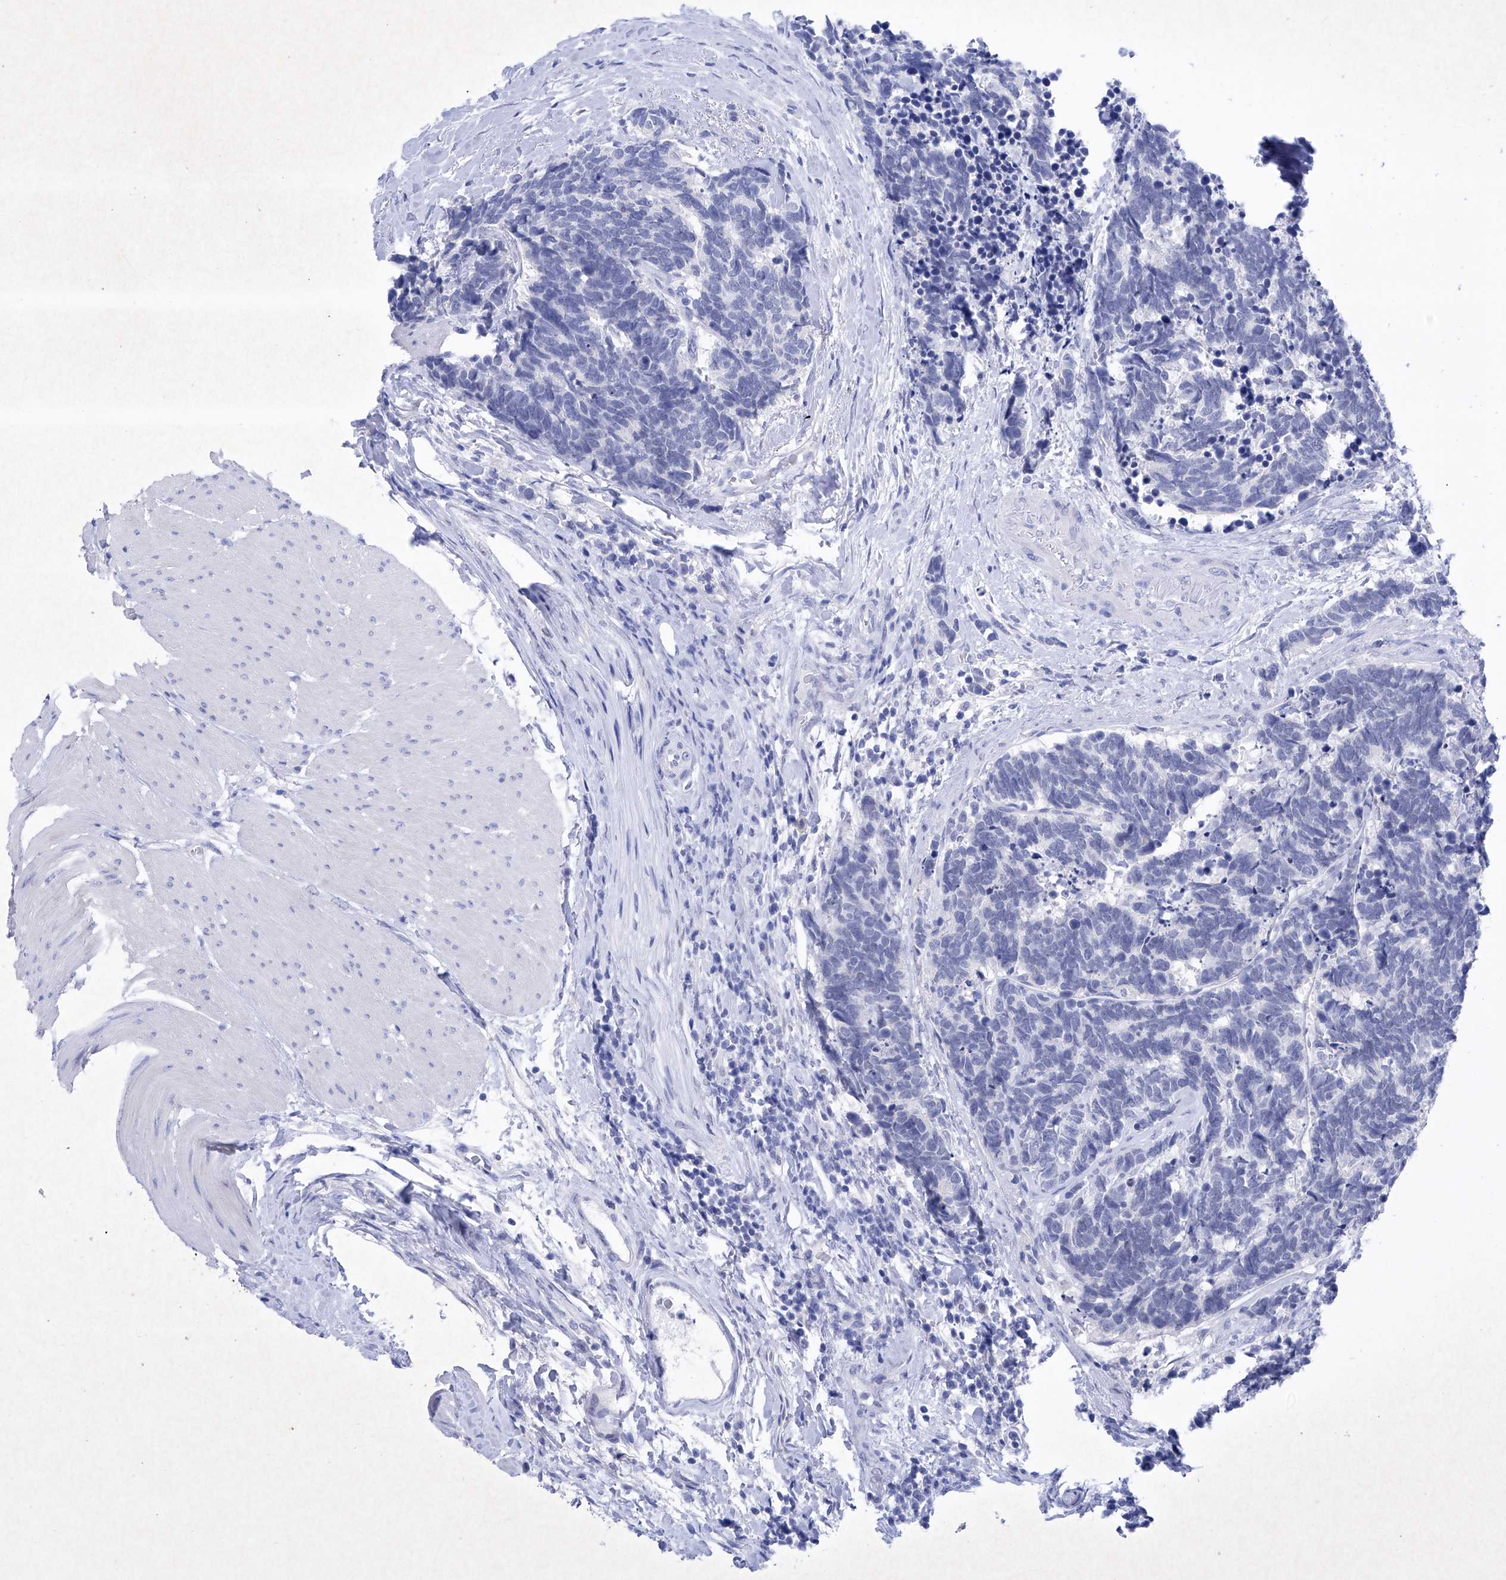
{"staining": {"intensity": "negative", "quantity": "none", "location": "none"}, "tissue": "carcinoid", "cell_type": "Tumor cells", "image_type": "cancer", "snomed": [{"axis": "morphology", "description": "Carcinoma, NOS"}, {"axis": "morphology", "description": "Carcinoid, malignant, NOS"}, {"axis": "topography", "description": "Urinary bladder"}], "caption": "An immunohistochemistry micrograph of carcinoid is shown. There is no staining in tumor cells of carcinoid. (Brightfield microscopy of DAB immunohistochemistry at high magnification).", "gene": "BARX2", "patient": {"sex": "male", "age": 57}}